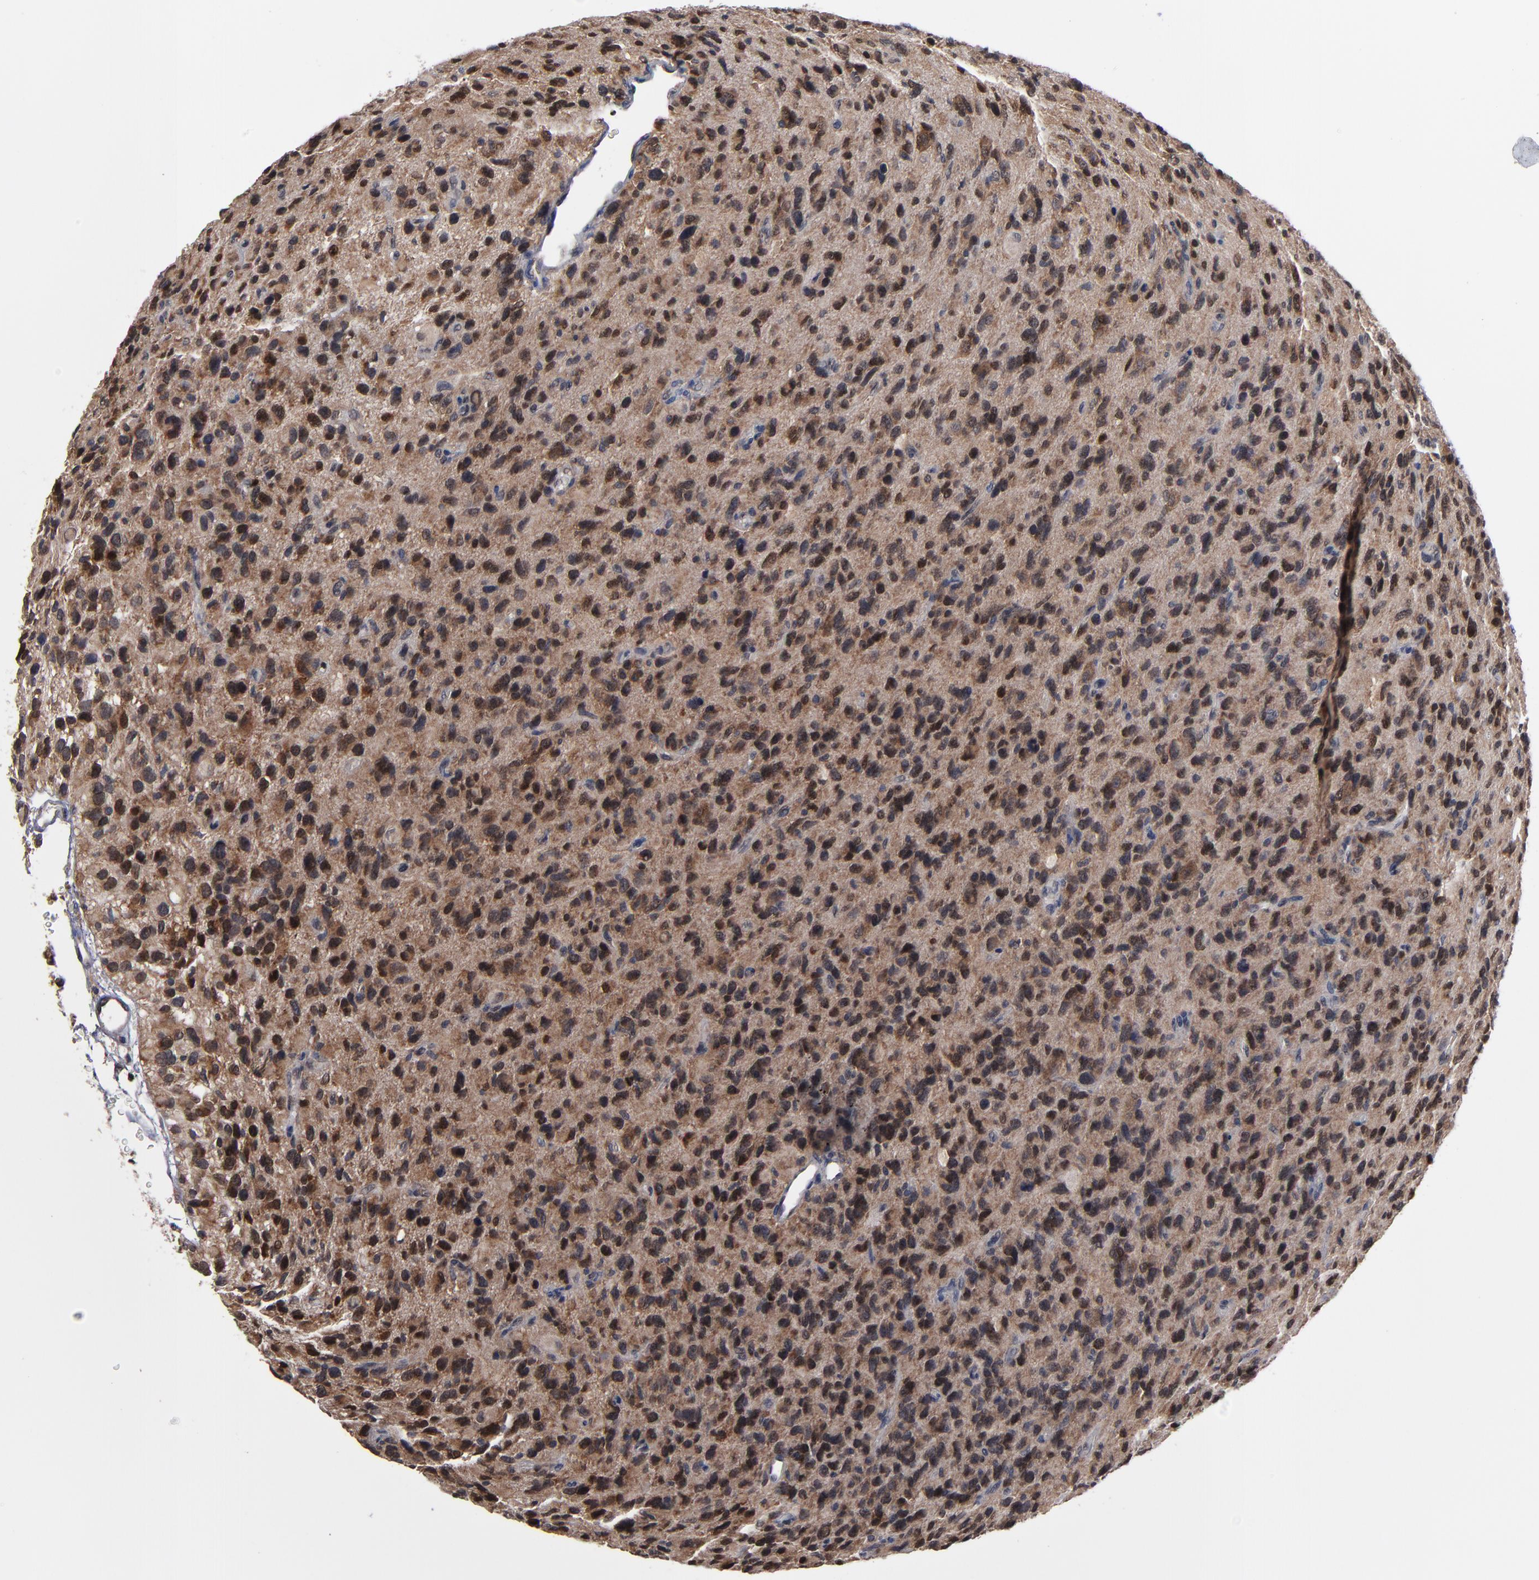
{"staining": {"intensity": "strong", "quantity": ">75%", "location": "cytoplasmic/membranous"}, "tissue": "glioma", "cell_type": "Tumor cells", "image_type": "cancer", "snomed": [{"axis": "morphology", "description": "Glioma, malignant, High grade"}, {"axis": "topography", "description": "Brain"}], "caption": "Approximately >75% of tumor cells in human glioma demonstrate strong cytoplasmic/membranous protein staining as visualized by brown immunohistochemical staining.", "gene": "ALG13", "patient": {"sex": "male", "age": 77}}